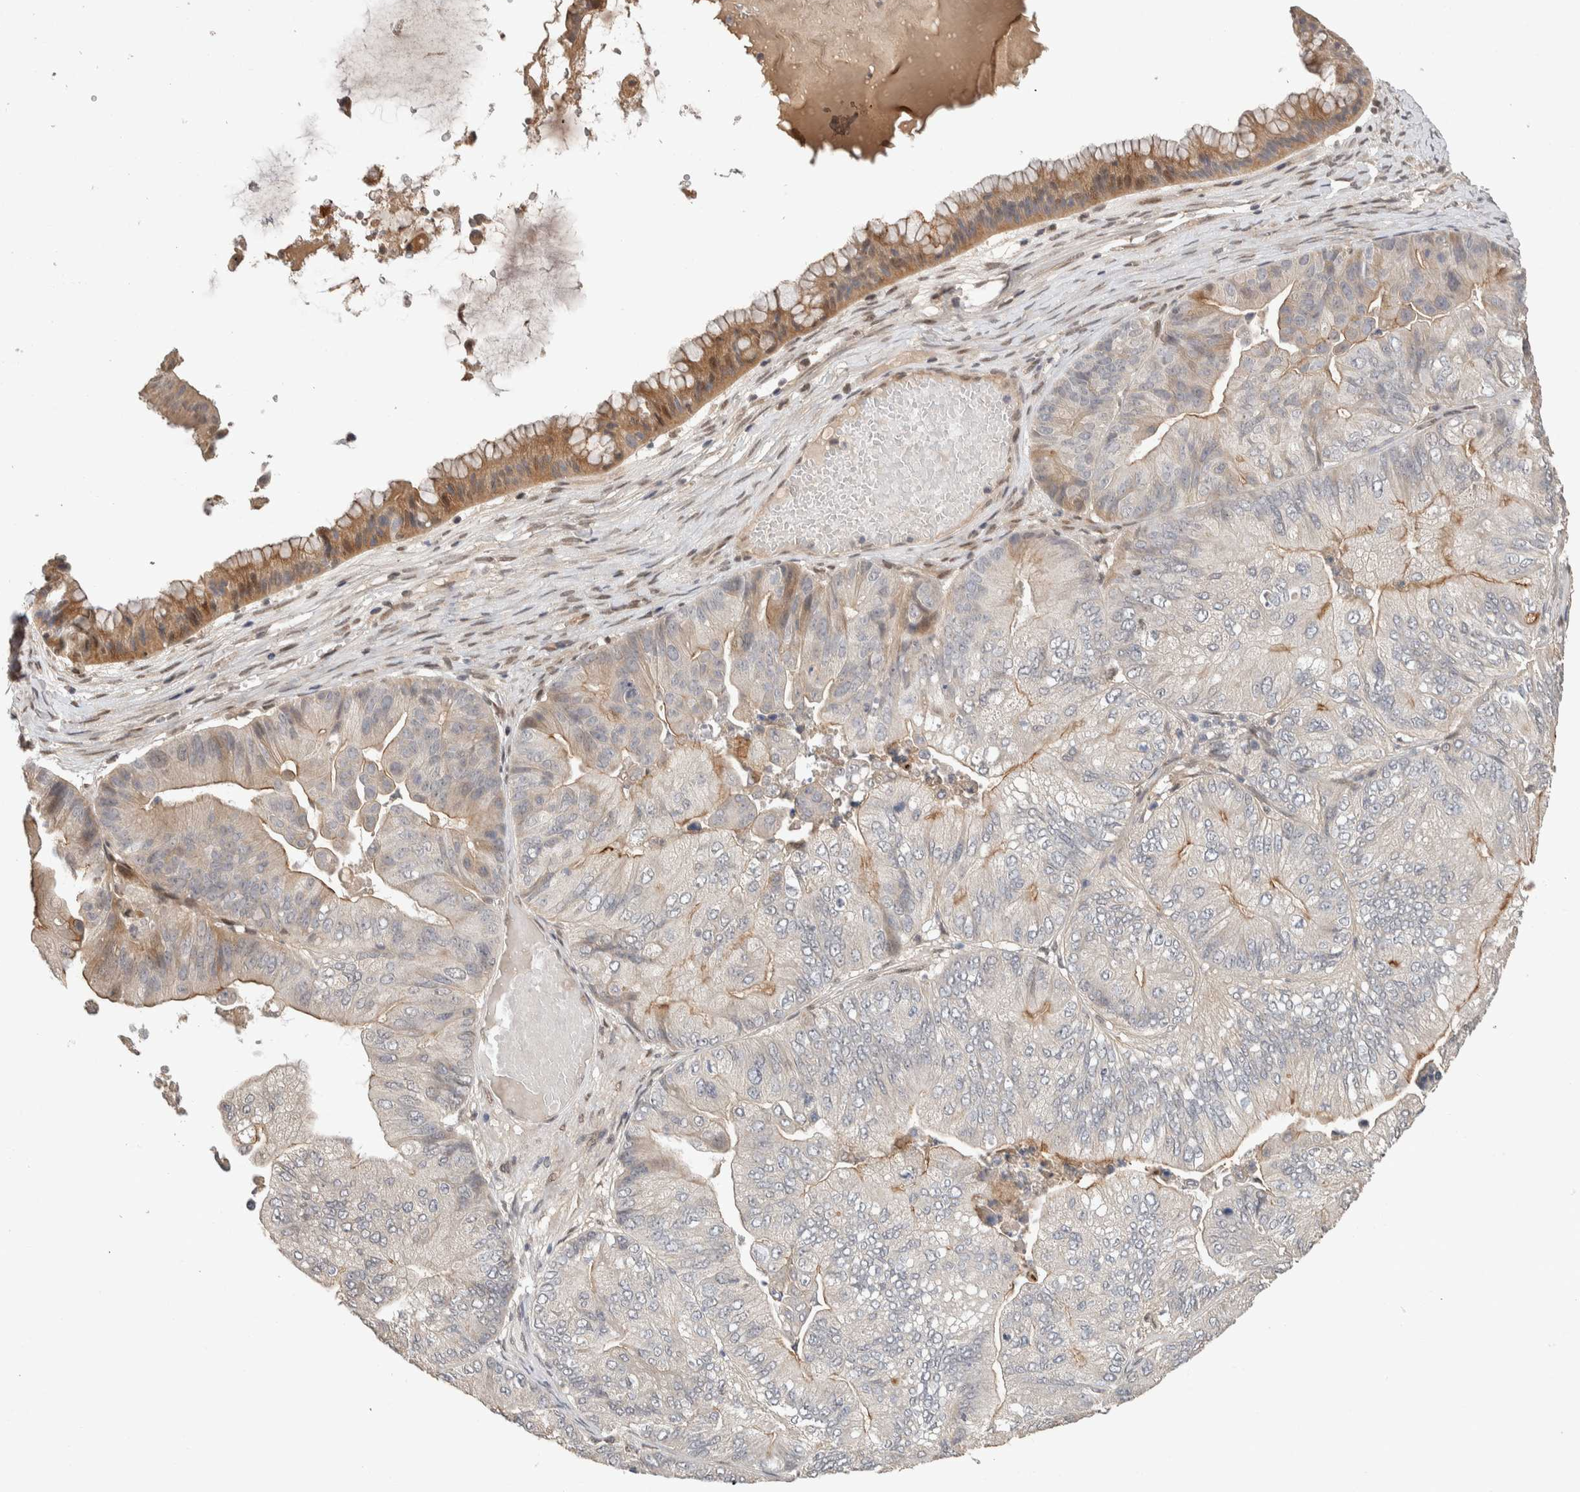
{"staining": {"intensity": "moderate", "quantity": "<25%", "location": "cytoplasmic/membranous"}, "tissue": "ovarian cancer", "cell_type": "Tumor cells", "image_type": "cancer", "snomed": [{"axis": "morphology", "description": "Cystadenocarcinoma, mucinous, NOS"}, {"axis": "topography", "description": "Ovary"}], "caption": "Ovarian cancer (mucinous cystadenocarcinoma) was stained to show a protein in brown. There is low levels of moderate cytoplasmic/membranous staining in approximately <25% of tumor cells.", "gene": "CYSRT1", "patient": {"sex": "female", "age": 61}}